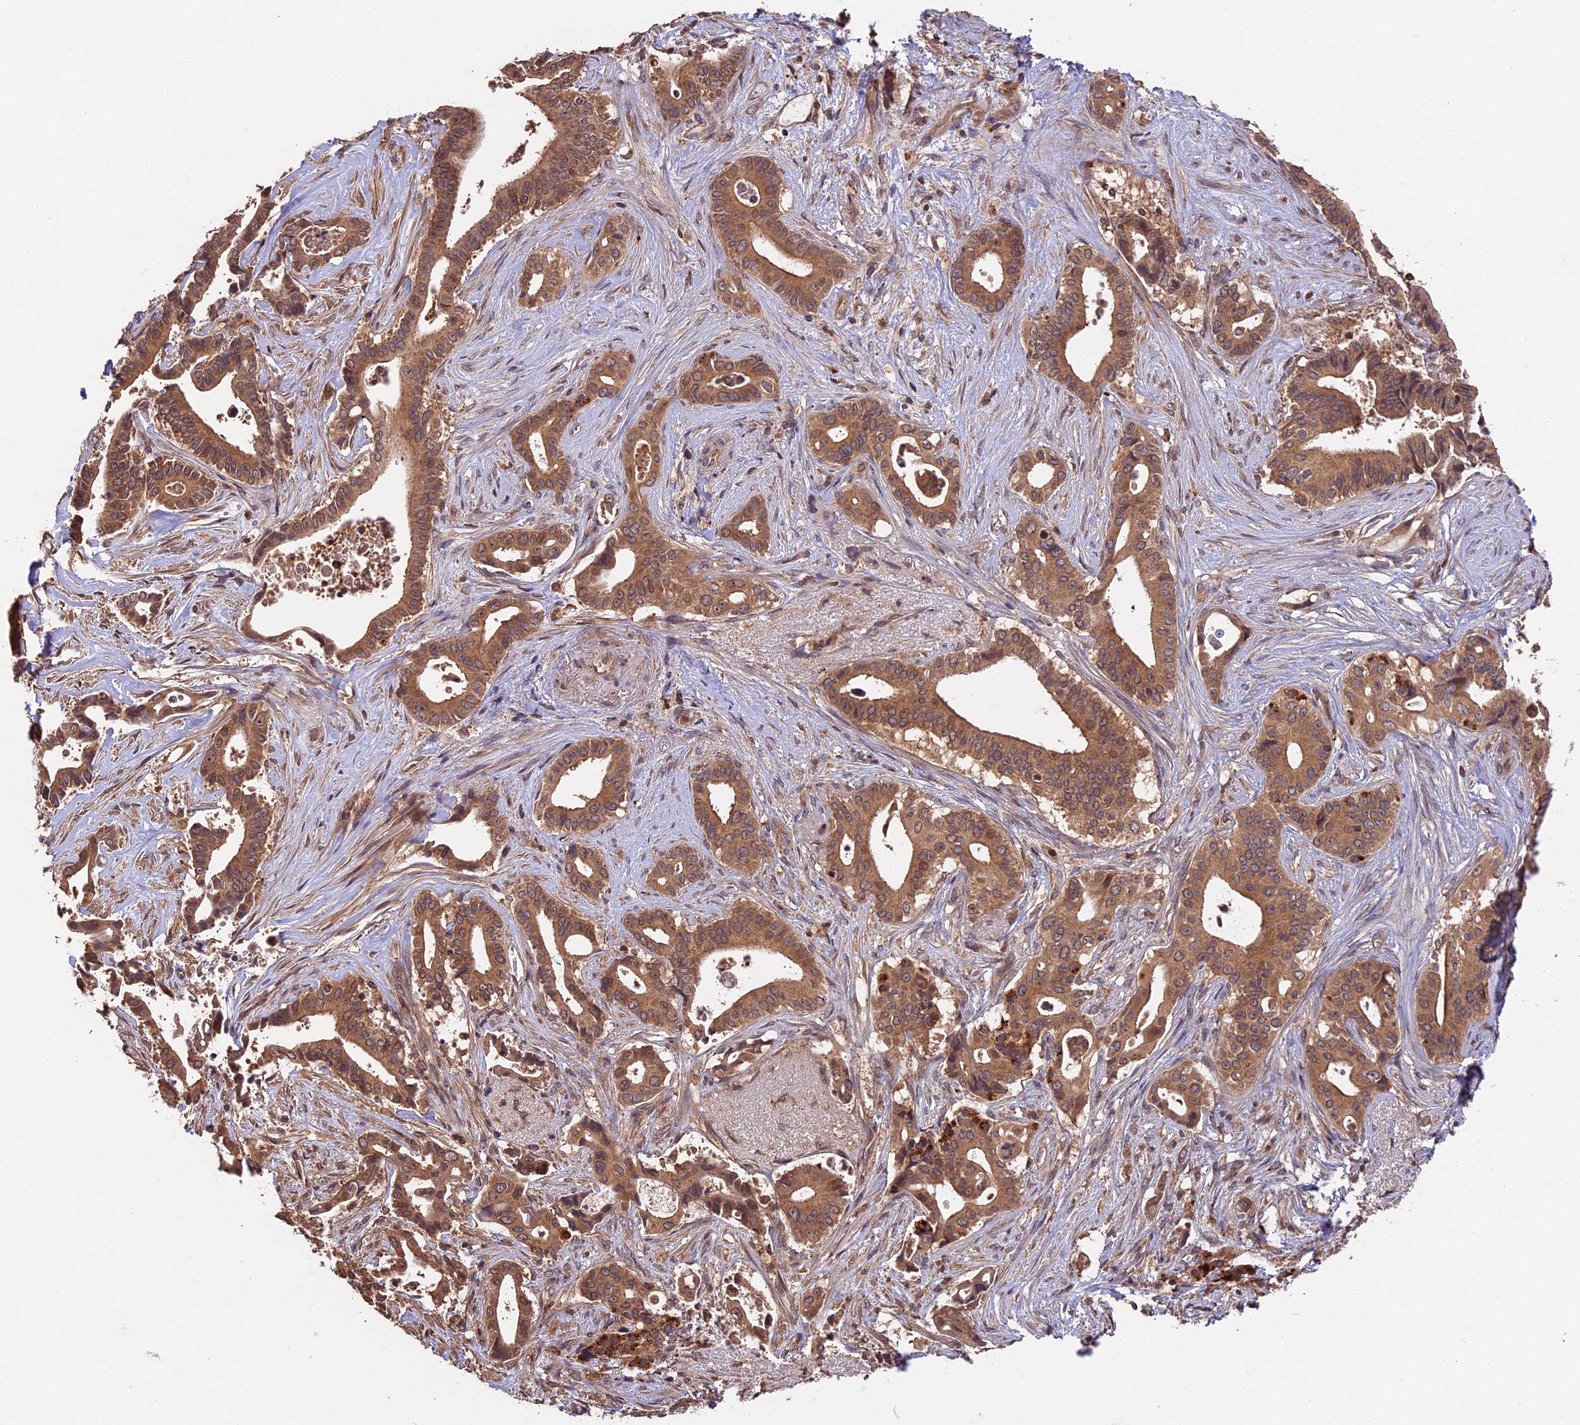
{"staining": {"intensity": "moderate", "quantity": ">75%", "location": "cytoplasmic/membranous"}, "tissue": "pancreatic cancer", "cell_type": "Tumor cells", "image_type": "cancer", "snomed": [{"axis": "morphology", "description": "Adenocarcinoma, NOS"}, {"axis": "topography", "description": "Pancreas"}], "caption": "Protein staining of pancreatic adenocarcinoma tissue exhibits moderate cytoplasmic/membranous expression in approximately >75% of tumor cells.", "gene": "CHAC1", "patient": {"sex": "female", "age": 77}}